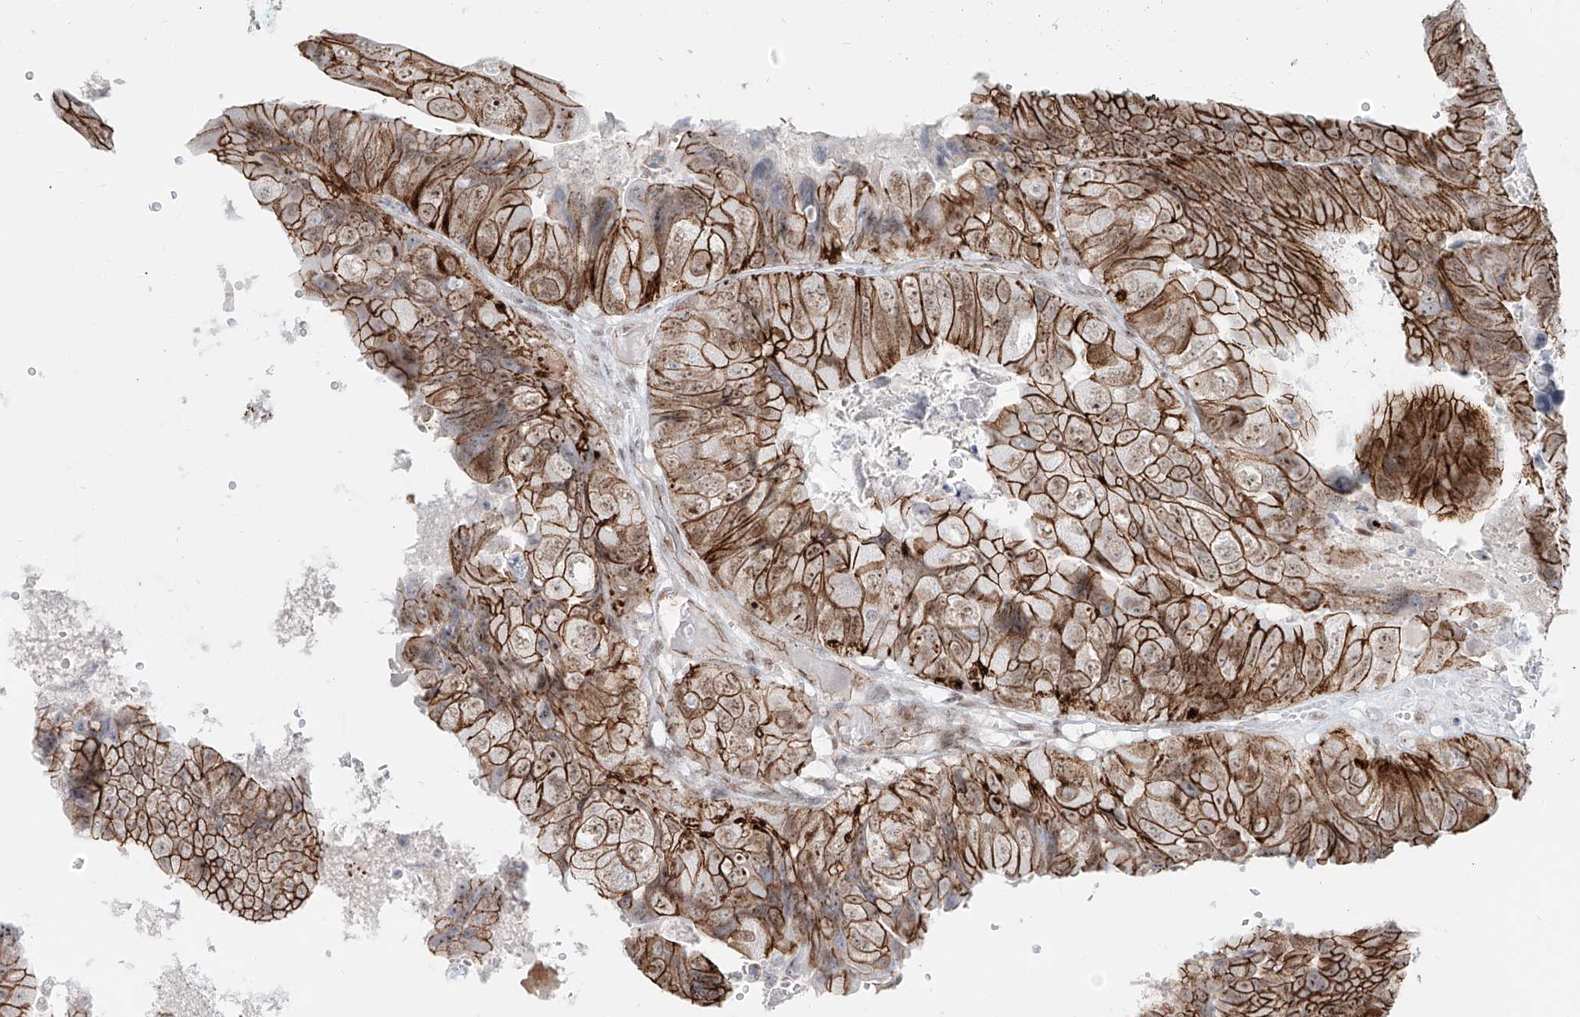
{"staining": {"intensity": "strong", "quantity": ">75%", "location": "cytoplasmic/membranous"}, "tissue": "colorectal cancer", "cell_type": "Tumor cells", "image_type": "cancer", "snomed": [{"axis": "morphology", "description": "Adenocarcinoma, NOS"}, {"axis": "topography", "description": "Rectum"}], "caption": "Immunohistochemistry histopathology image of neoplastic tissue: colorectal cancer stained using immunohistochemistry reveals high levels of strong protein expression localized specifically in the cytoplasmic/membranous of tumor cells, appearing as a cytoplasmic/membranous brown color.", "gene": "ZNF710", "patient": {"sex": "male", "age": 63}}